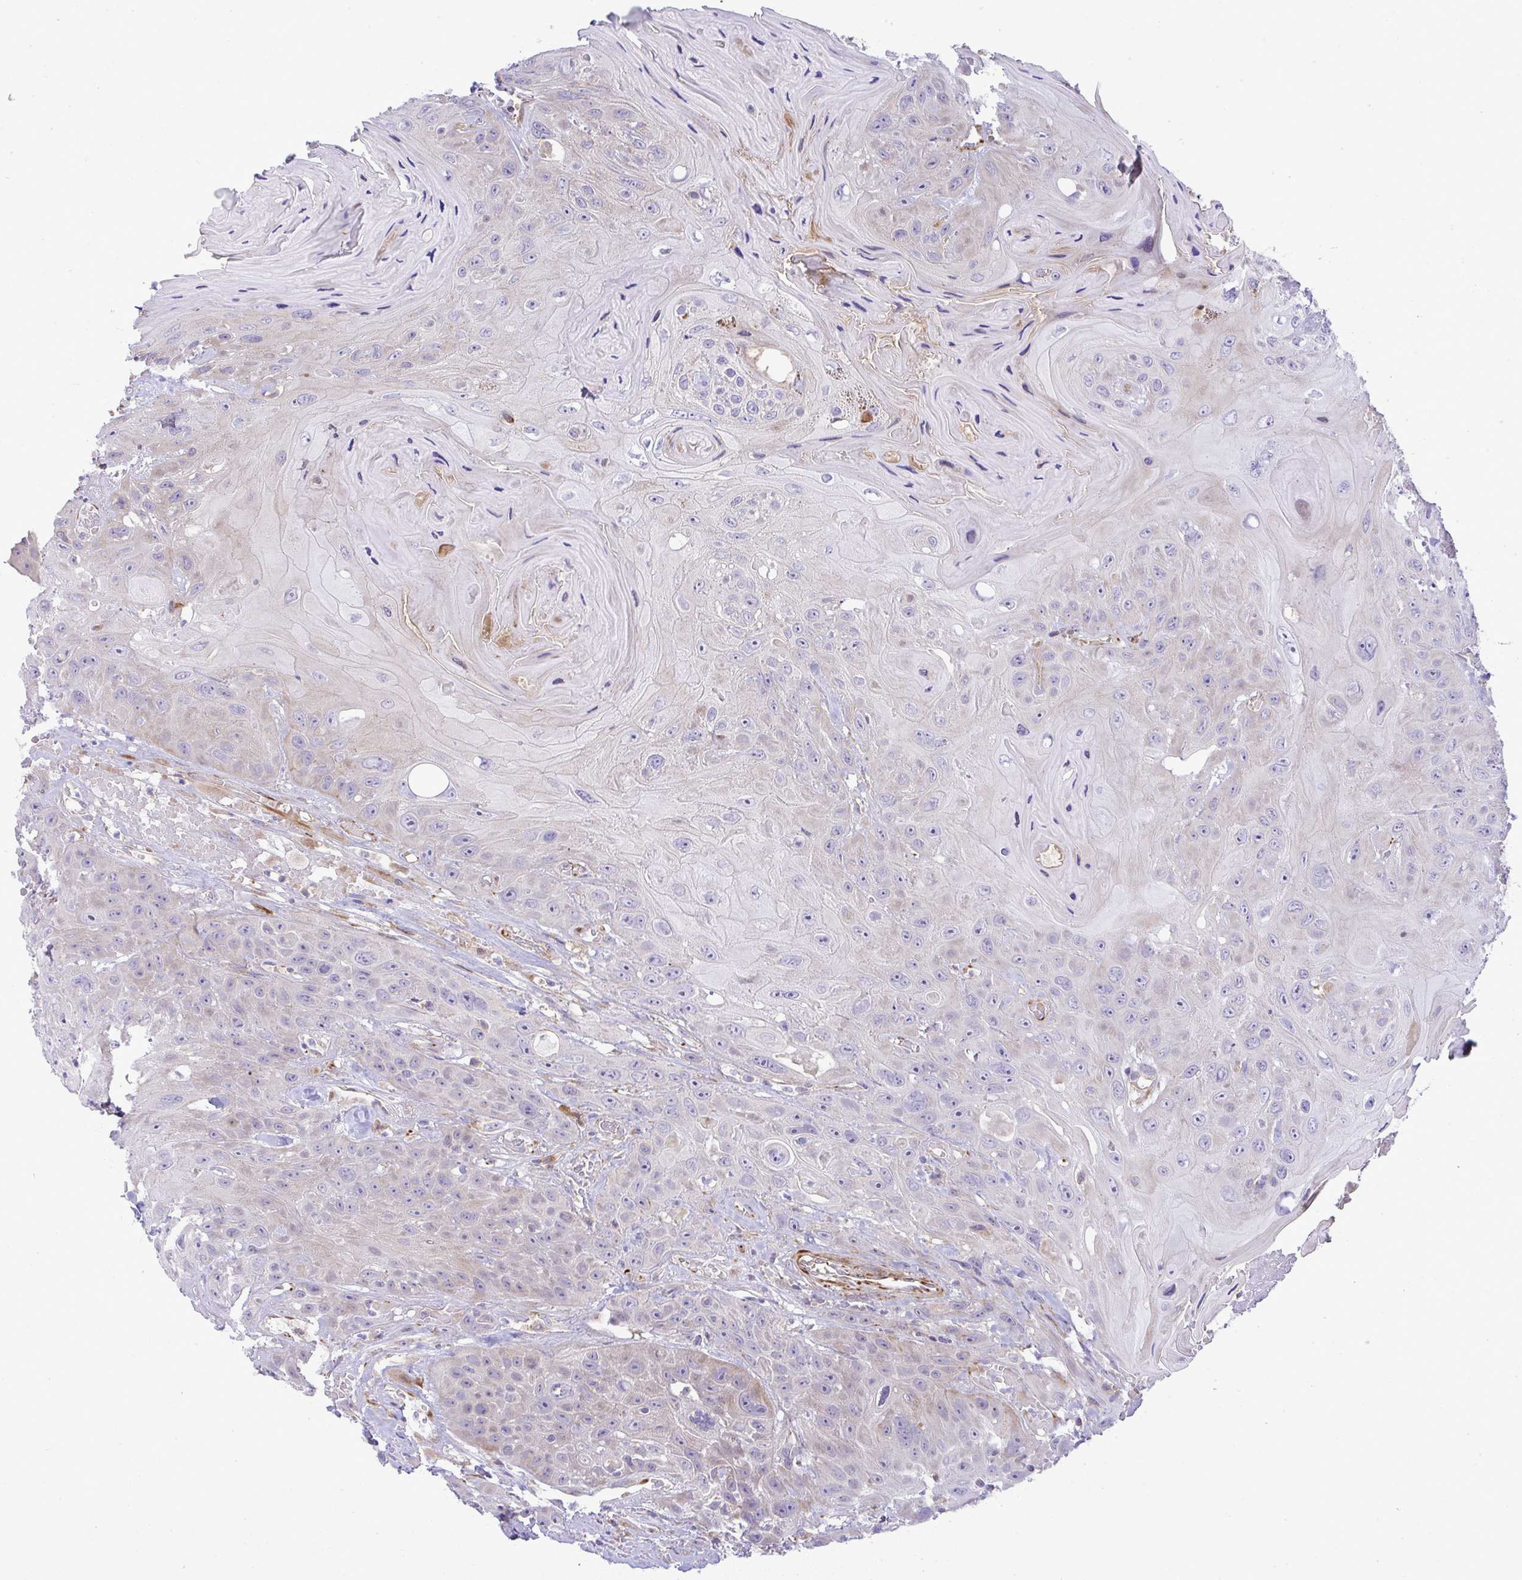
{"staining": {"intensity": "negative", "quantity": "none", "location": "none"}, "tissue": "head and neck cancer", "cell_type": "Tumor cells", "image_type": "cancer", "snomed": [{"axis": "morphology", "description": "Squamous cell carcinoma, NOS"}, {"axis": "topography", "description": "Head-Neck"}], "caption": "Immunohistochemical staining of human head and neck squamous cell carcinoma displays no significant staining in tumor cells.", "gene": "GRID2", "patient": {"sex": "female", "age": 59}}